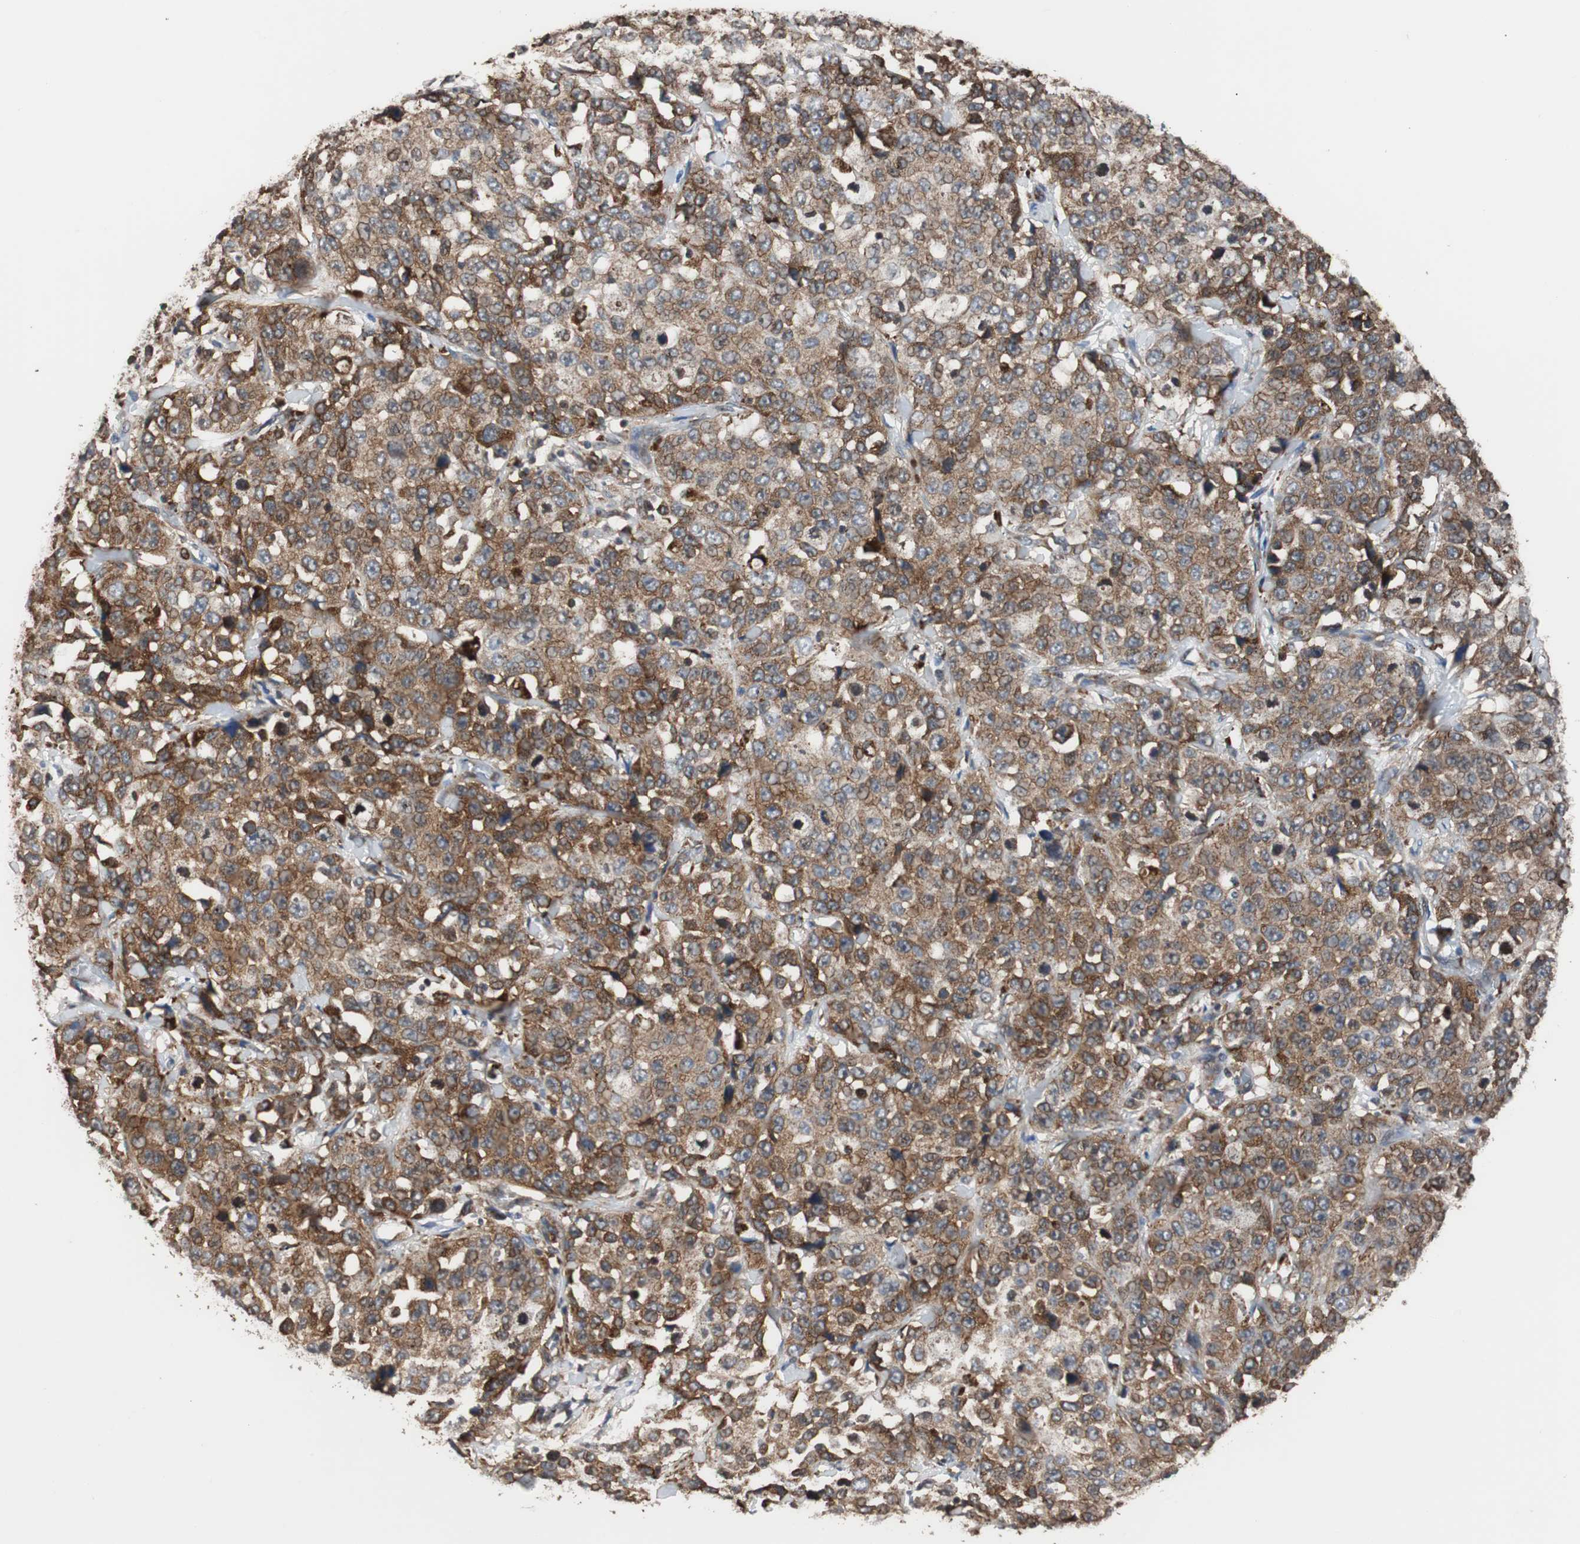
{"staining": {"intensity": "strong", "quantity": ">75%", "location": "cytoplasmic/membranous"}, "tissue": "stomach cancer", "cell_type": "Tumor cells", "image_type": "cancer", "snomed": [{"axis": "morphology", "description": "Normal tissue, NOS"}, {"axis": "morphology", "description": "Adenocarcinoma, NOS"}, {"axis": "topography", "description": "Stomach"}], "caption": "DAB immunohistochemical staining of human adenocarcinoma (stomach) demonstrates strong cytoplasmic/membranous protein staining in approximately >75% of tumor cells.", "gene": "USP10", "patient": {"sex": "male", "age": 48}}